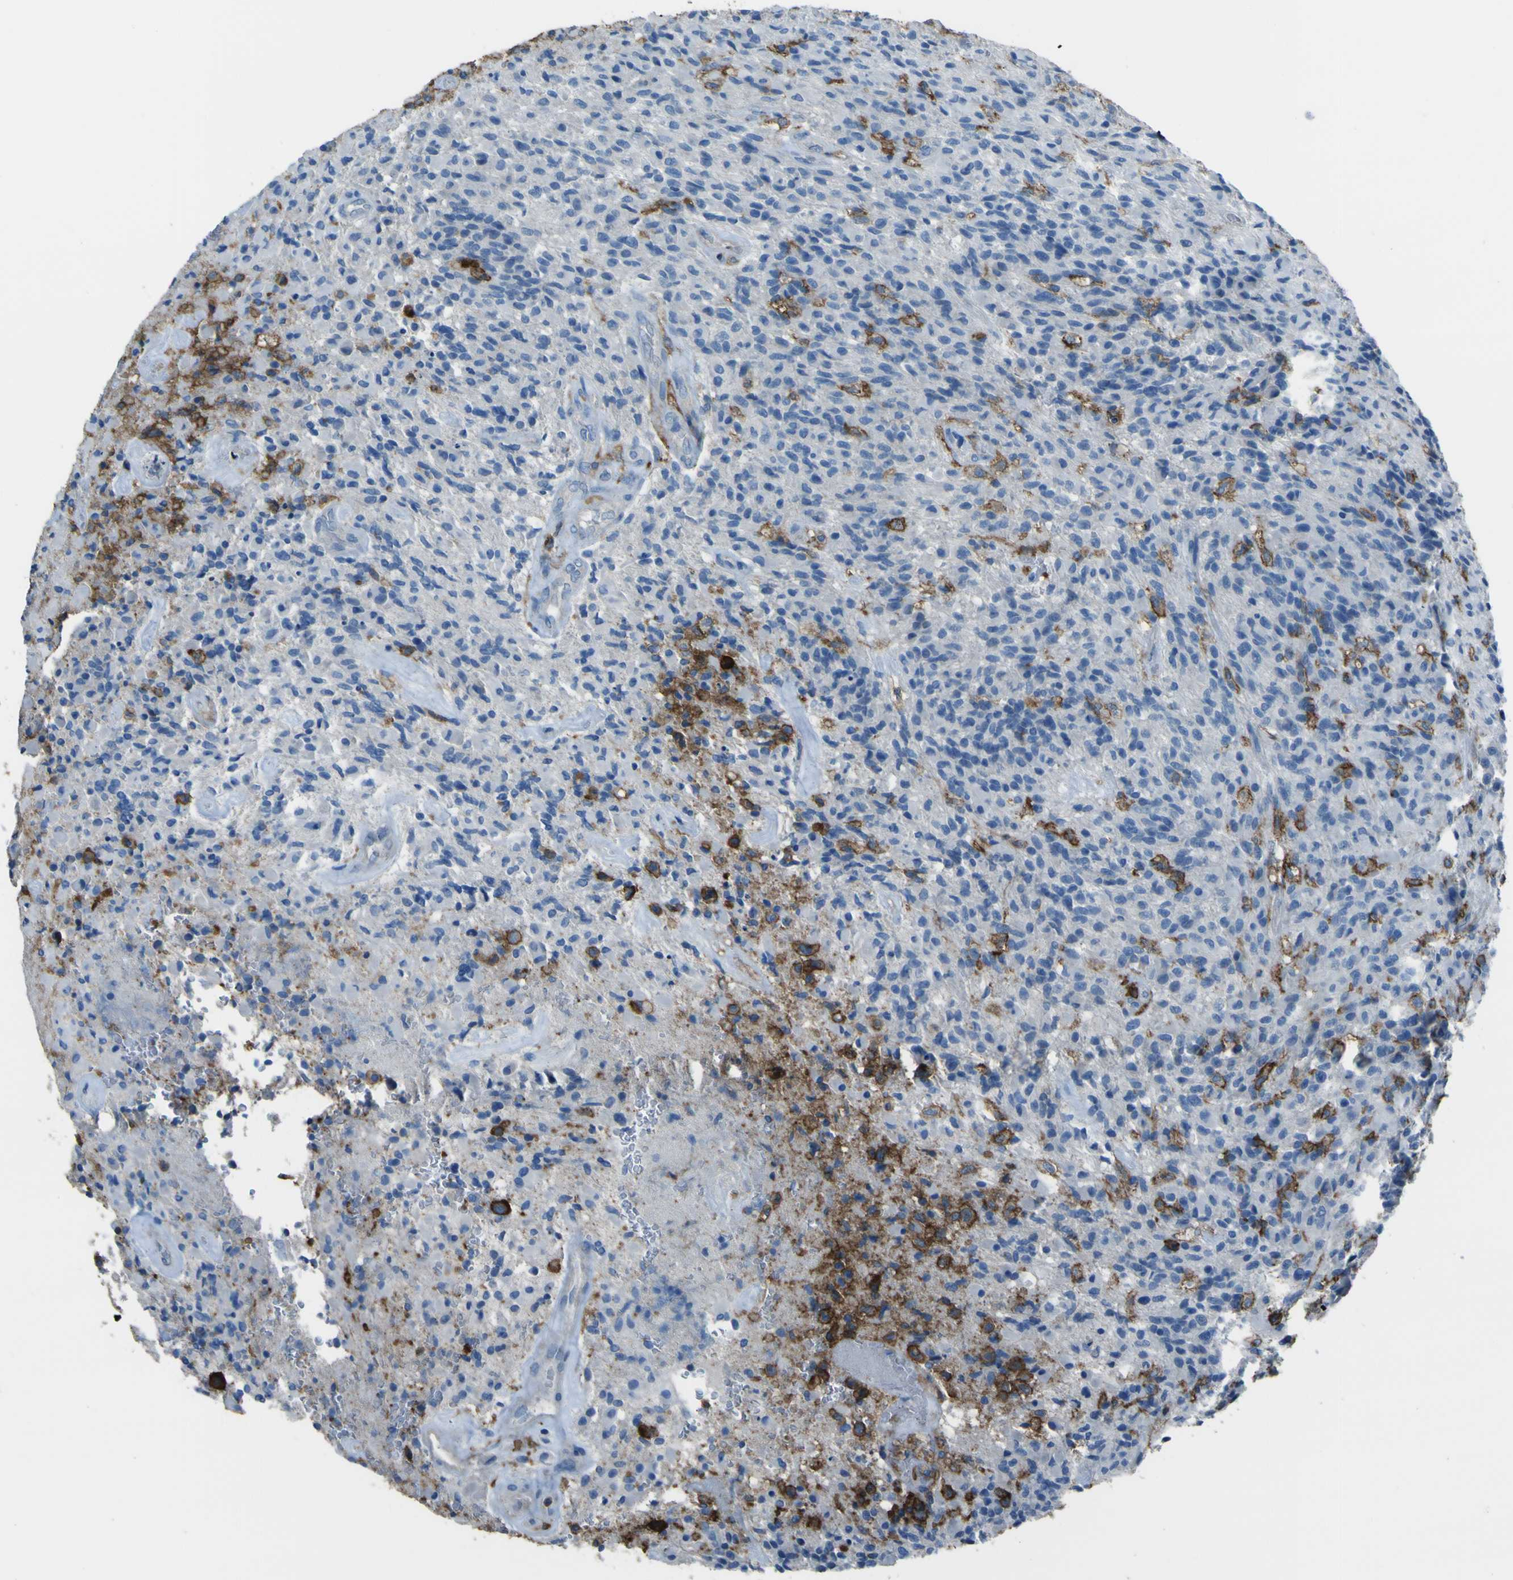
{"staining": {"intensity": "moderate", "quantity": "<25%", "location": "cytoplasmic/membranous"}, "tissue": "glioma", "cell_type": "Tumor cells", "image_type": "cancer", "snomed": [{"axis": "morphology", "description": "Glioma, malignant, High grade"}, {"axis": "topography", "description": "Brain"}], "caption": "The immunohistochemical stain labels moderate cytoplasmic/membranous positivity in tumor cells of glioma tissue.", "gene": "LAIR1", "patient": {"sex": "male", "age": 71}}